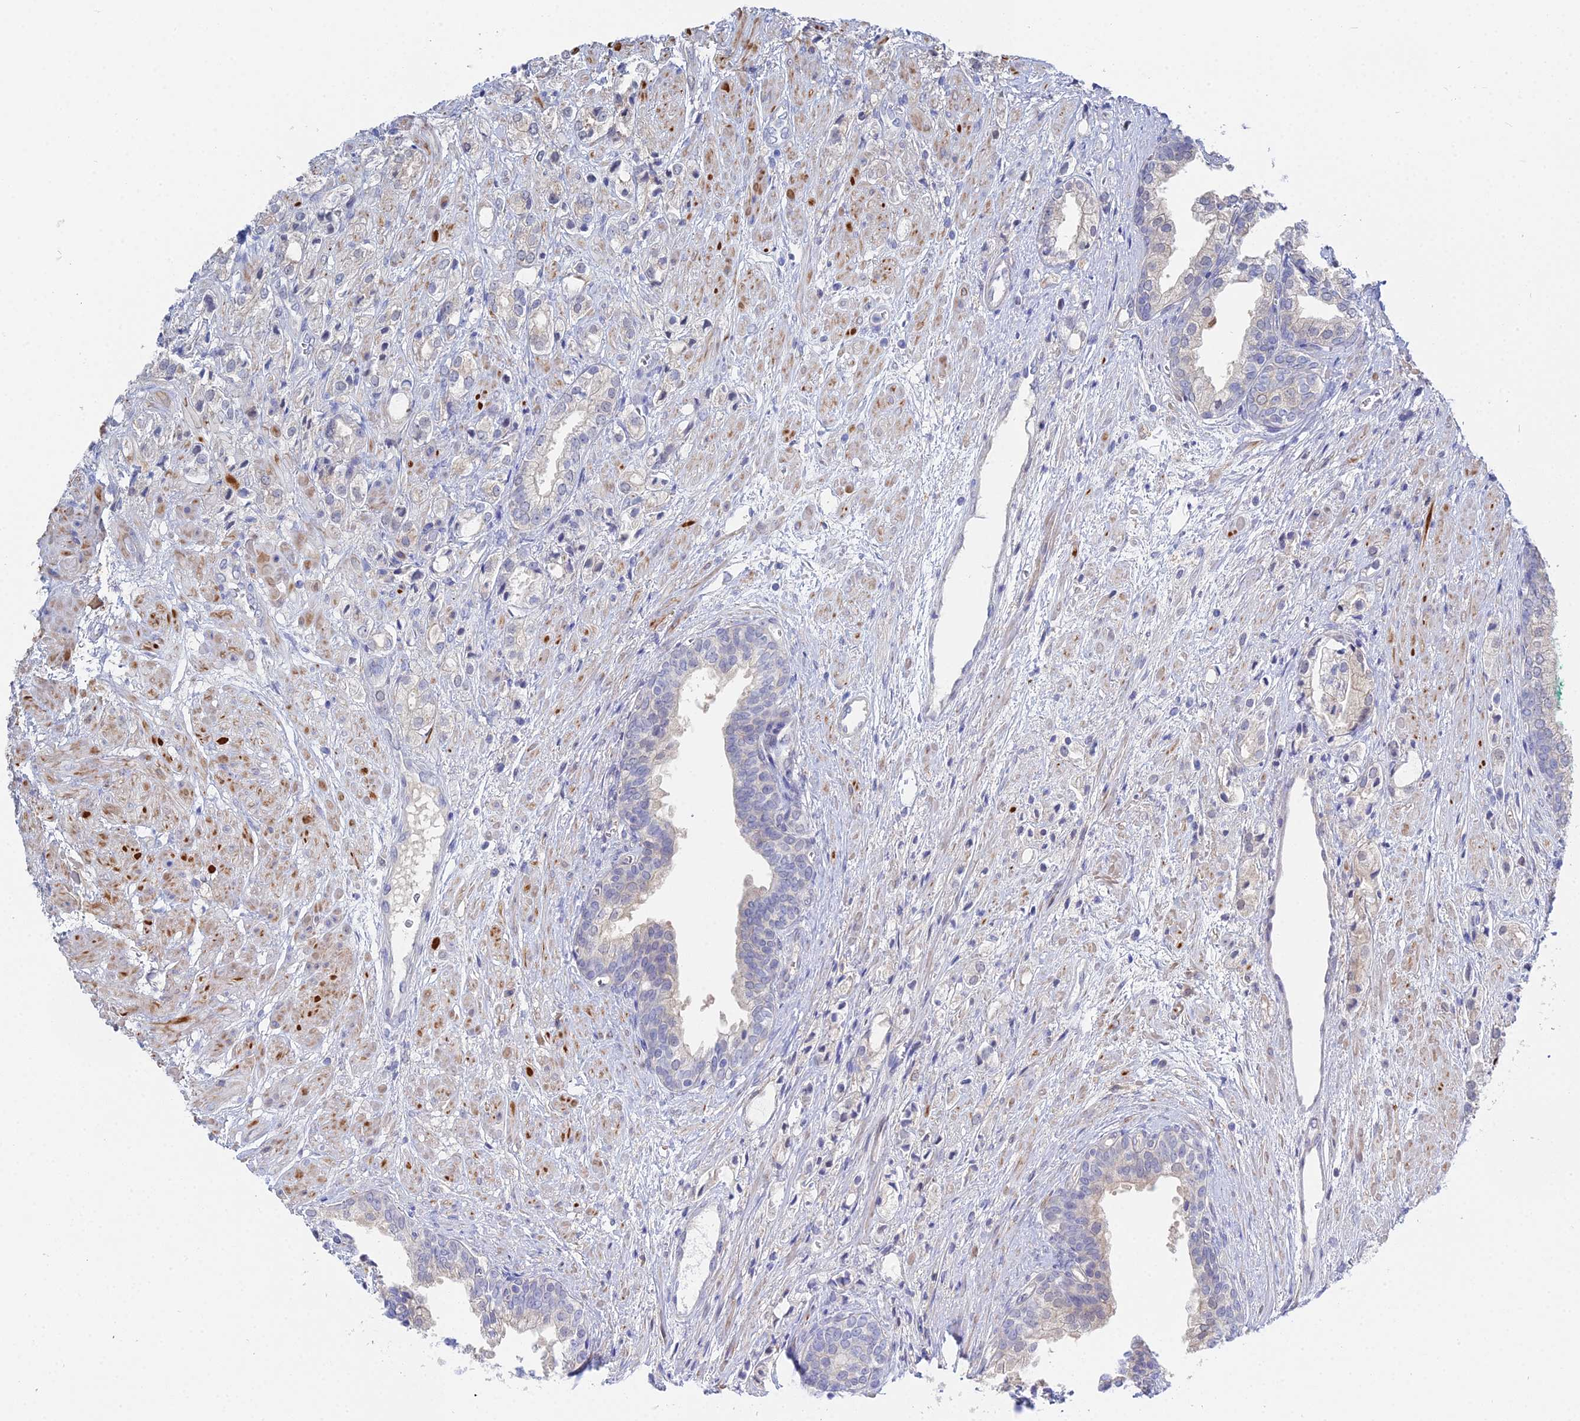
{"staining": {"intensity": "negative", "quantity": "none", "location": "none"}, "tissue": "prostate cancer", "cell_type": "Tumor cells", "image_type": "cancer", "snomed": [{"axis": "morphology", "description": "Adenocarcinoma, High grade"}, {"axis": "topography", "description": "Prostate"}], "caption": "This photomicrograph is of prostate cancer (adenocarcinoma (high-grade)) stained with immunohistochemistry to label a protein in brown with the nuclei are counter-stained blue. There is no expression in tumor cells.", "gene": "DNAH14", "patient": {"sex": "male", "age": 50}}